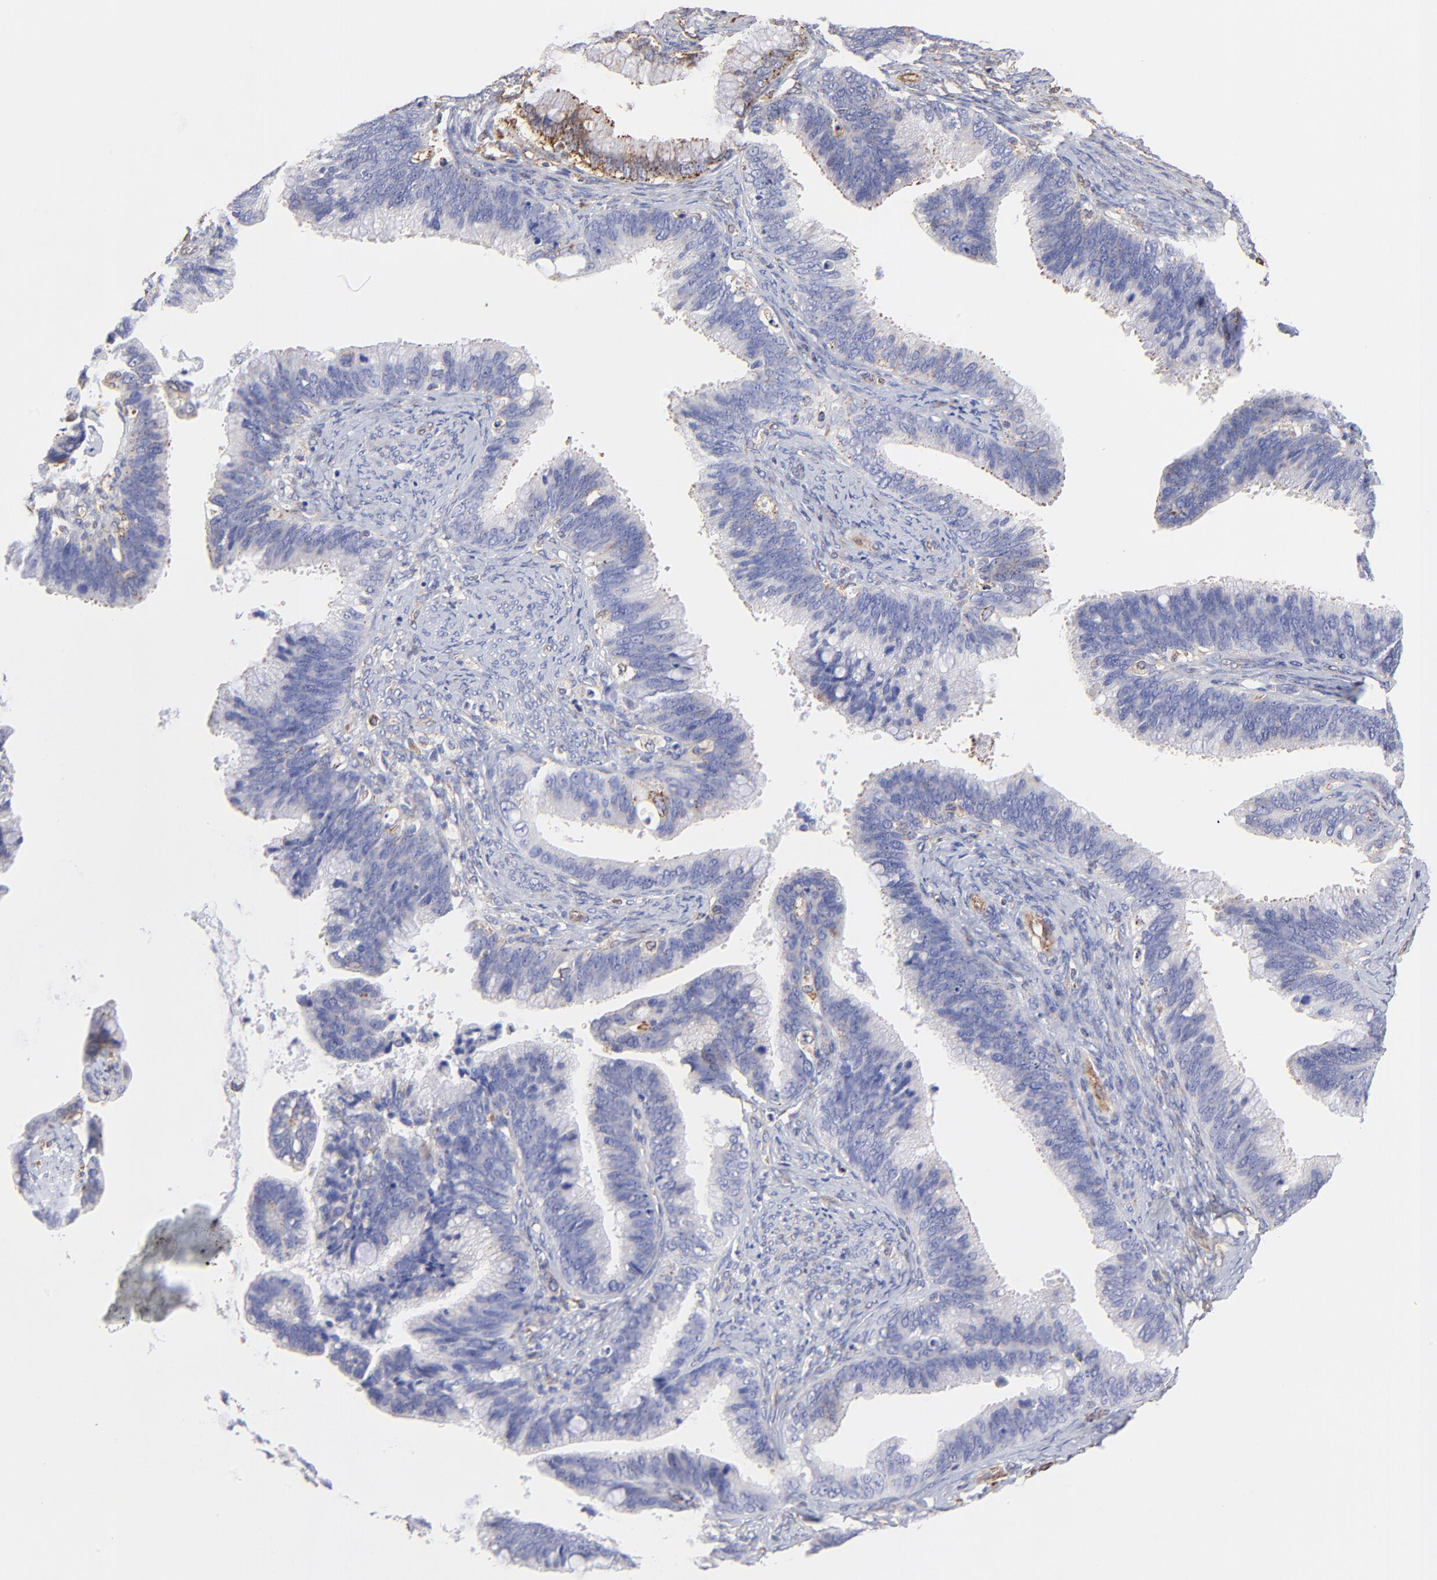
{"staining": {"intensity": "moderate", "quantity": "25%-75%", "location": "cytoplasmic/membranous"}, "tissue": "cervical cancer", "cell_type": "Tumor cells", "image_type": "cancer", "snomed": [{"axis": "morphology", "description": "Adenocarcinoma, NOS"}, {"axis": "topography", "description": "Cervix"}], "caption": "Immunohistochemistry (DAB (3,3'-diaminobenzidine)) staining of cervical adenocarcinoma exhibits moderate cytoplasmic/membranous protein positivity in approximately 25%-75% of tumor cells. The protein of interest is shown in brown color, while the nuclei are stained blue.", "gene": "COX8C", "patient": {"sex": "female", "age": 47}}